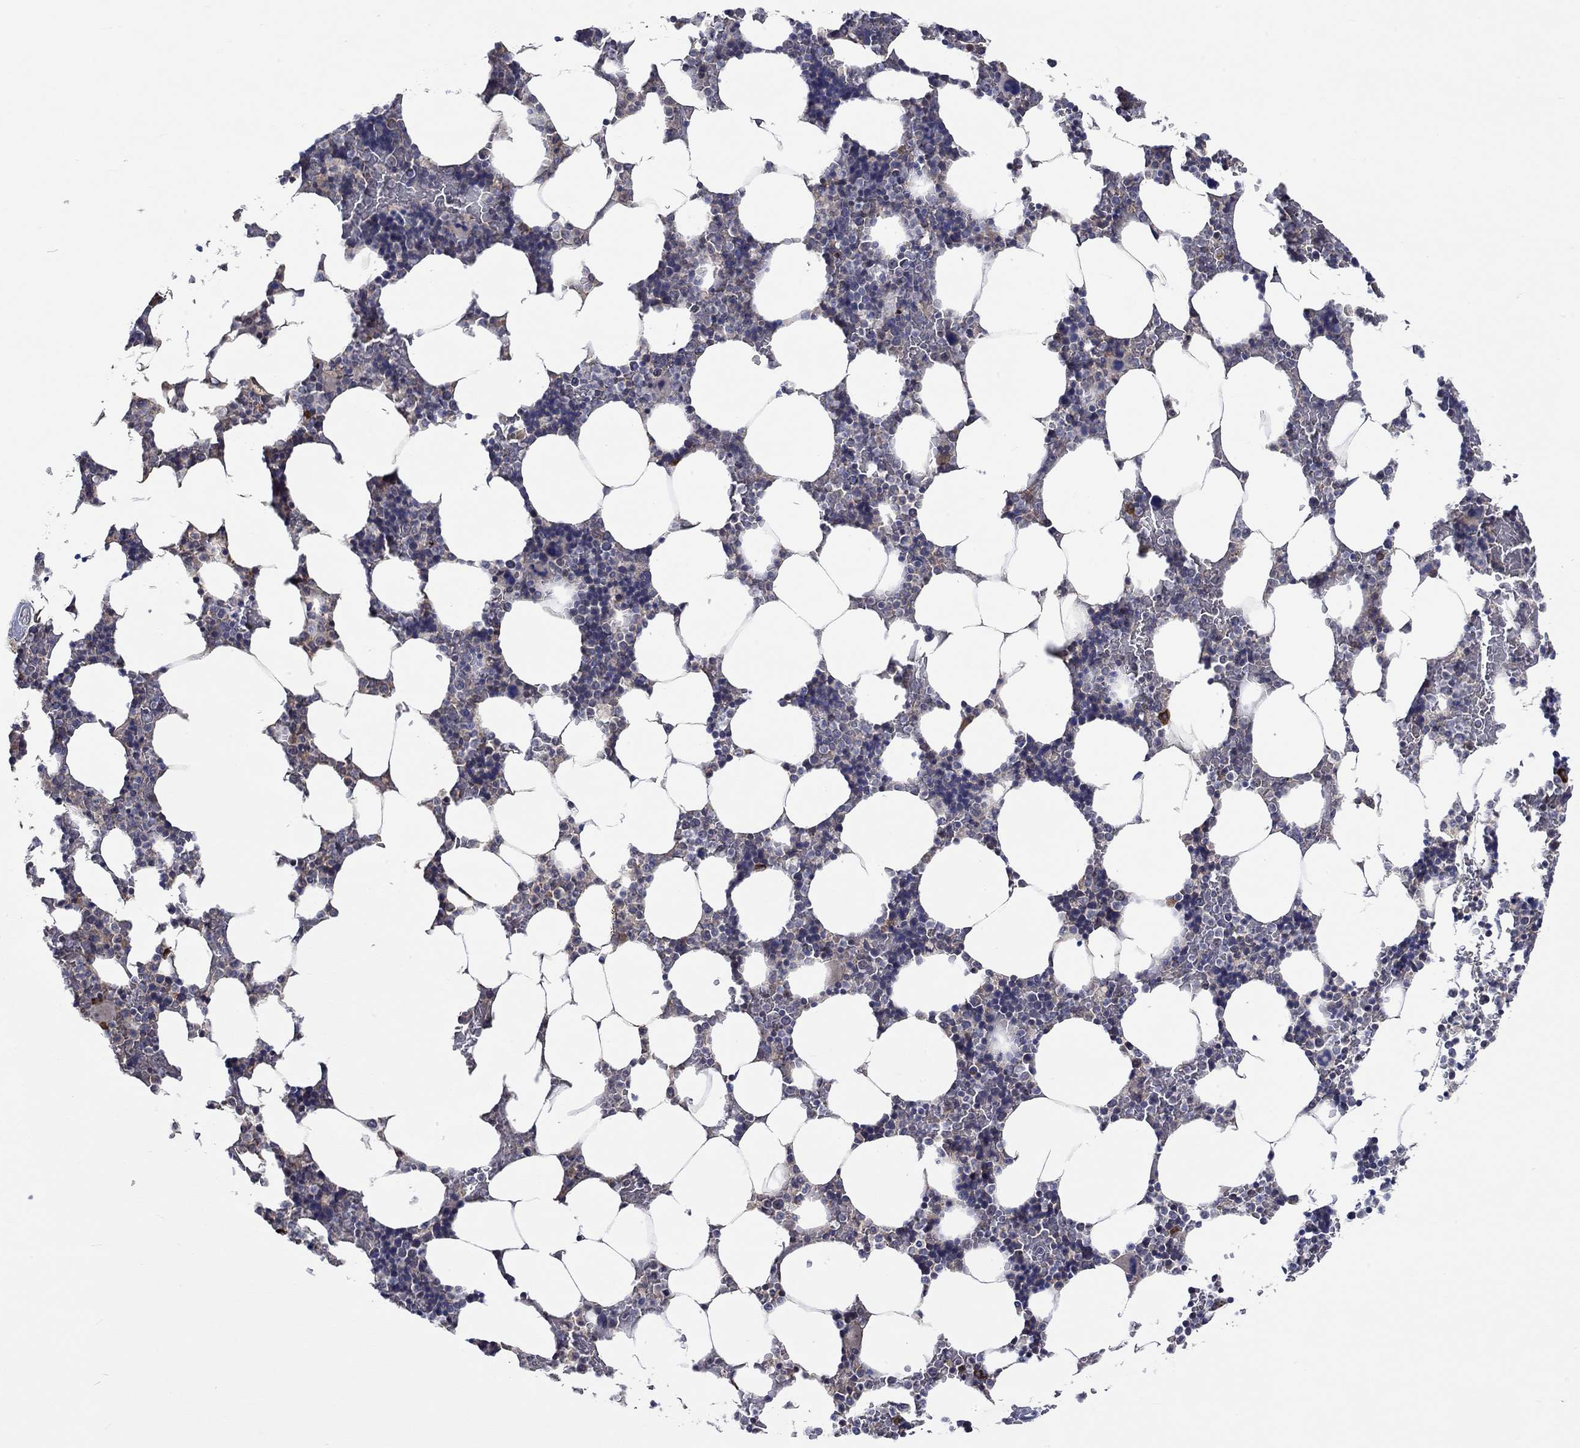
{"staining": {"intensity": "strong", "quantity": "<25%", "location": "cytoplasmic/membranous"}, "tissue": "bone marrow", "cell_type": "Hematopoietic cells", "image_type": "normal", "snomed": [{"axis": "morphology", "description": "Normal tissue, NOS"}, {"axis": "topography", "description": "Bone marrow"}], "caption": "Immunohistochemical staining of benign bone marrow shows strong cytoplasmic/membranous protein positivity in approximately <25% of hematopoietic cells.", "gene": "WASF1", "patient": {"sex": "male", "age": 51}}